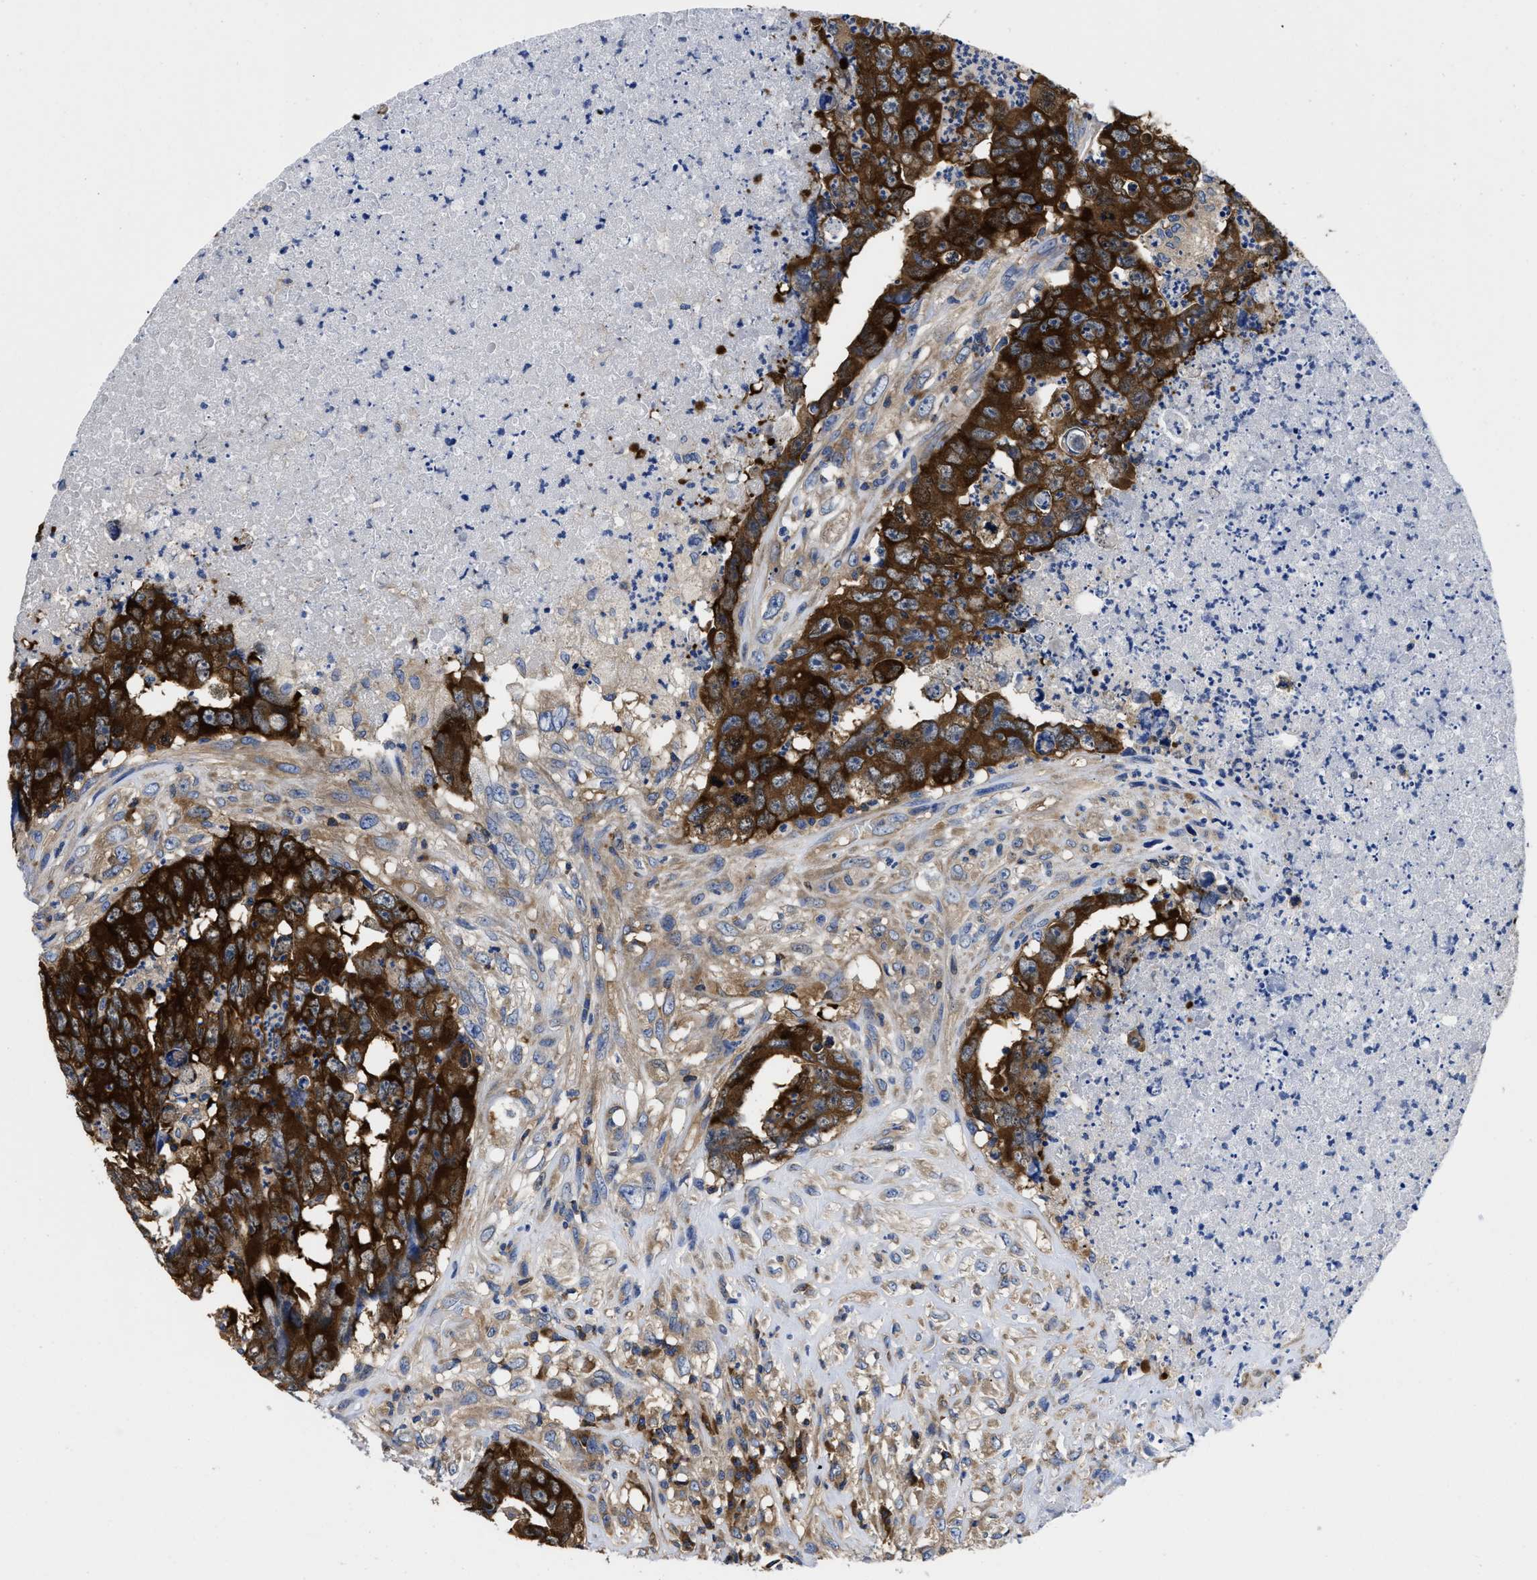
{"staining": {"intensity": "strong", "quantity": ">75%", "location": "cytoplasmic/membranous"}, "tissue": "testis cancer", "cell_type": "Tumor cells", "image_type": "cancer", "snomed": [{"axis": "morphology", "description": "Carcinoma, Embryonal, NOS"}, {"axis": "topography", "description": "Testis"}], "caption": "DAB immunohistochemical staining of testis cancer exhibits strong cytoplasmic/membranous protein expression in about >75% of tumor cells.", "gene": "YARS1", "patient": {"sex": "male", "age": 32}}